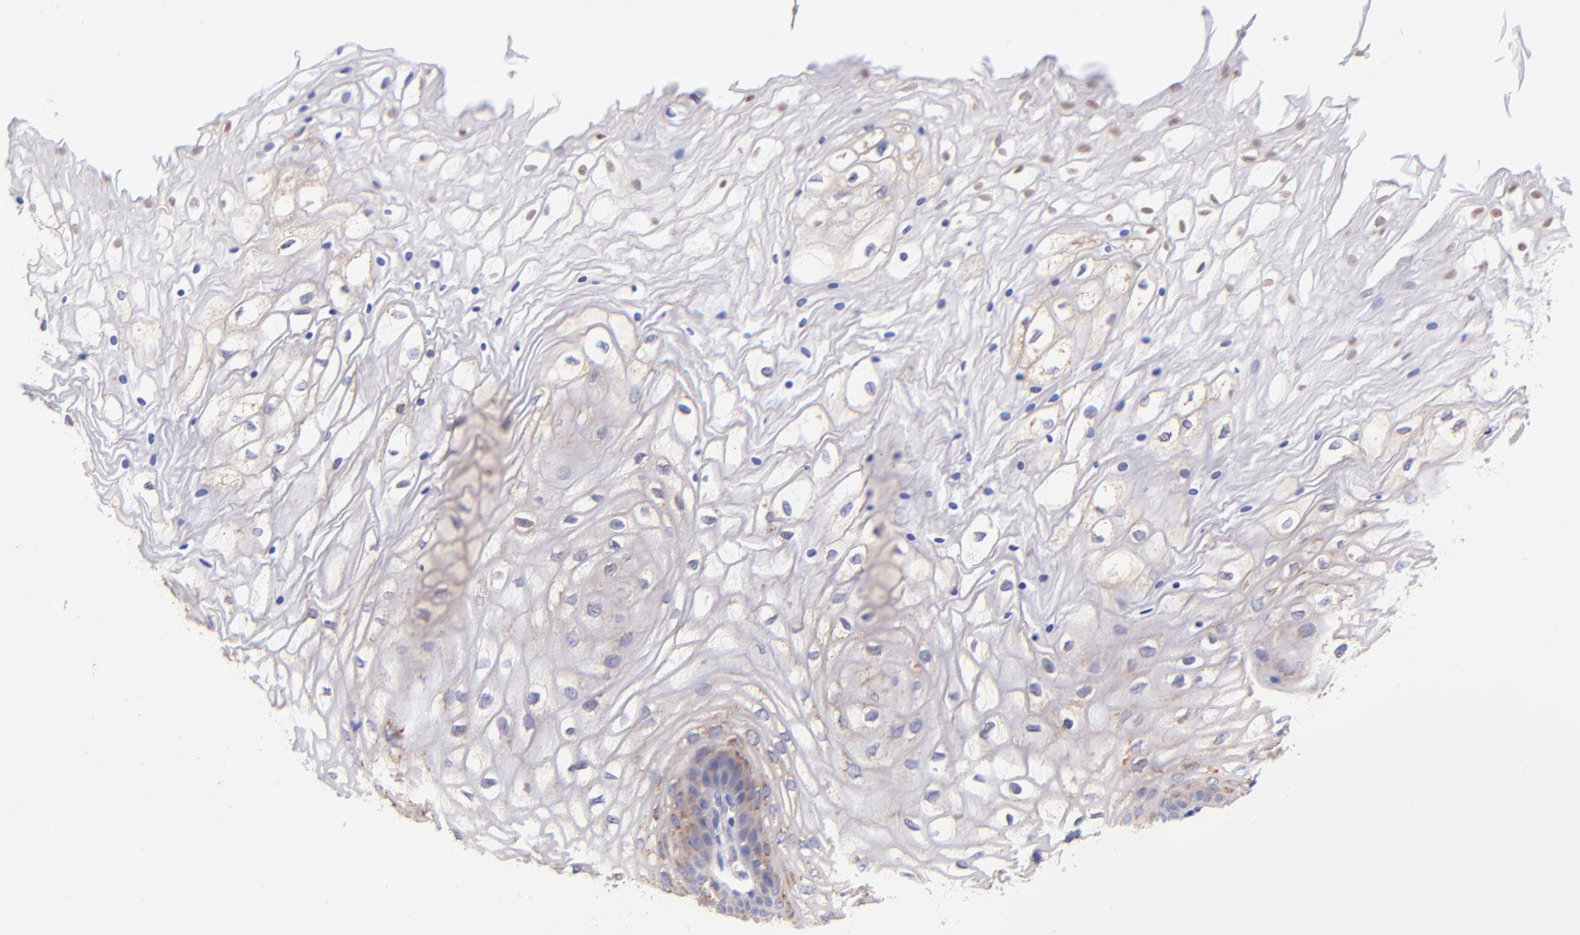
{"staining": {"intensity": "weak", "quantity": "25%-75%", "location": "cytoplasmic/membranous"}, "tissue": "vagina", "cell_type": "Squamous epithelial cells", "image_type": "normal", "snomed": [{"axis": "morphology", "description": "Normal tissue, NOS"}, {"axis": "topography", "description": "Vagina"}], "caption": "High-magnification brightfield microscopy of benign vagina stained with DAB (3,3'-diaminobenzidine) (brown) and counterstained with hematoxylin (blue). squamous epithelial cells exhibit weak cytoplasmic/membranous positivity is appreciated in approximately25%-75% of cells. Nuclei are stained in blue.", "gene": "RPL11", "patient": {"sex": "female", "age": 34}}